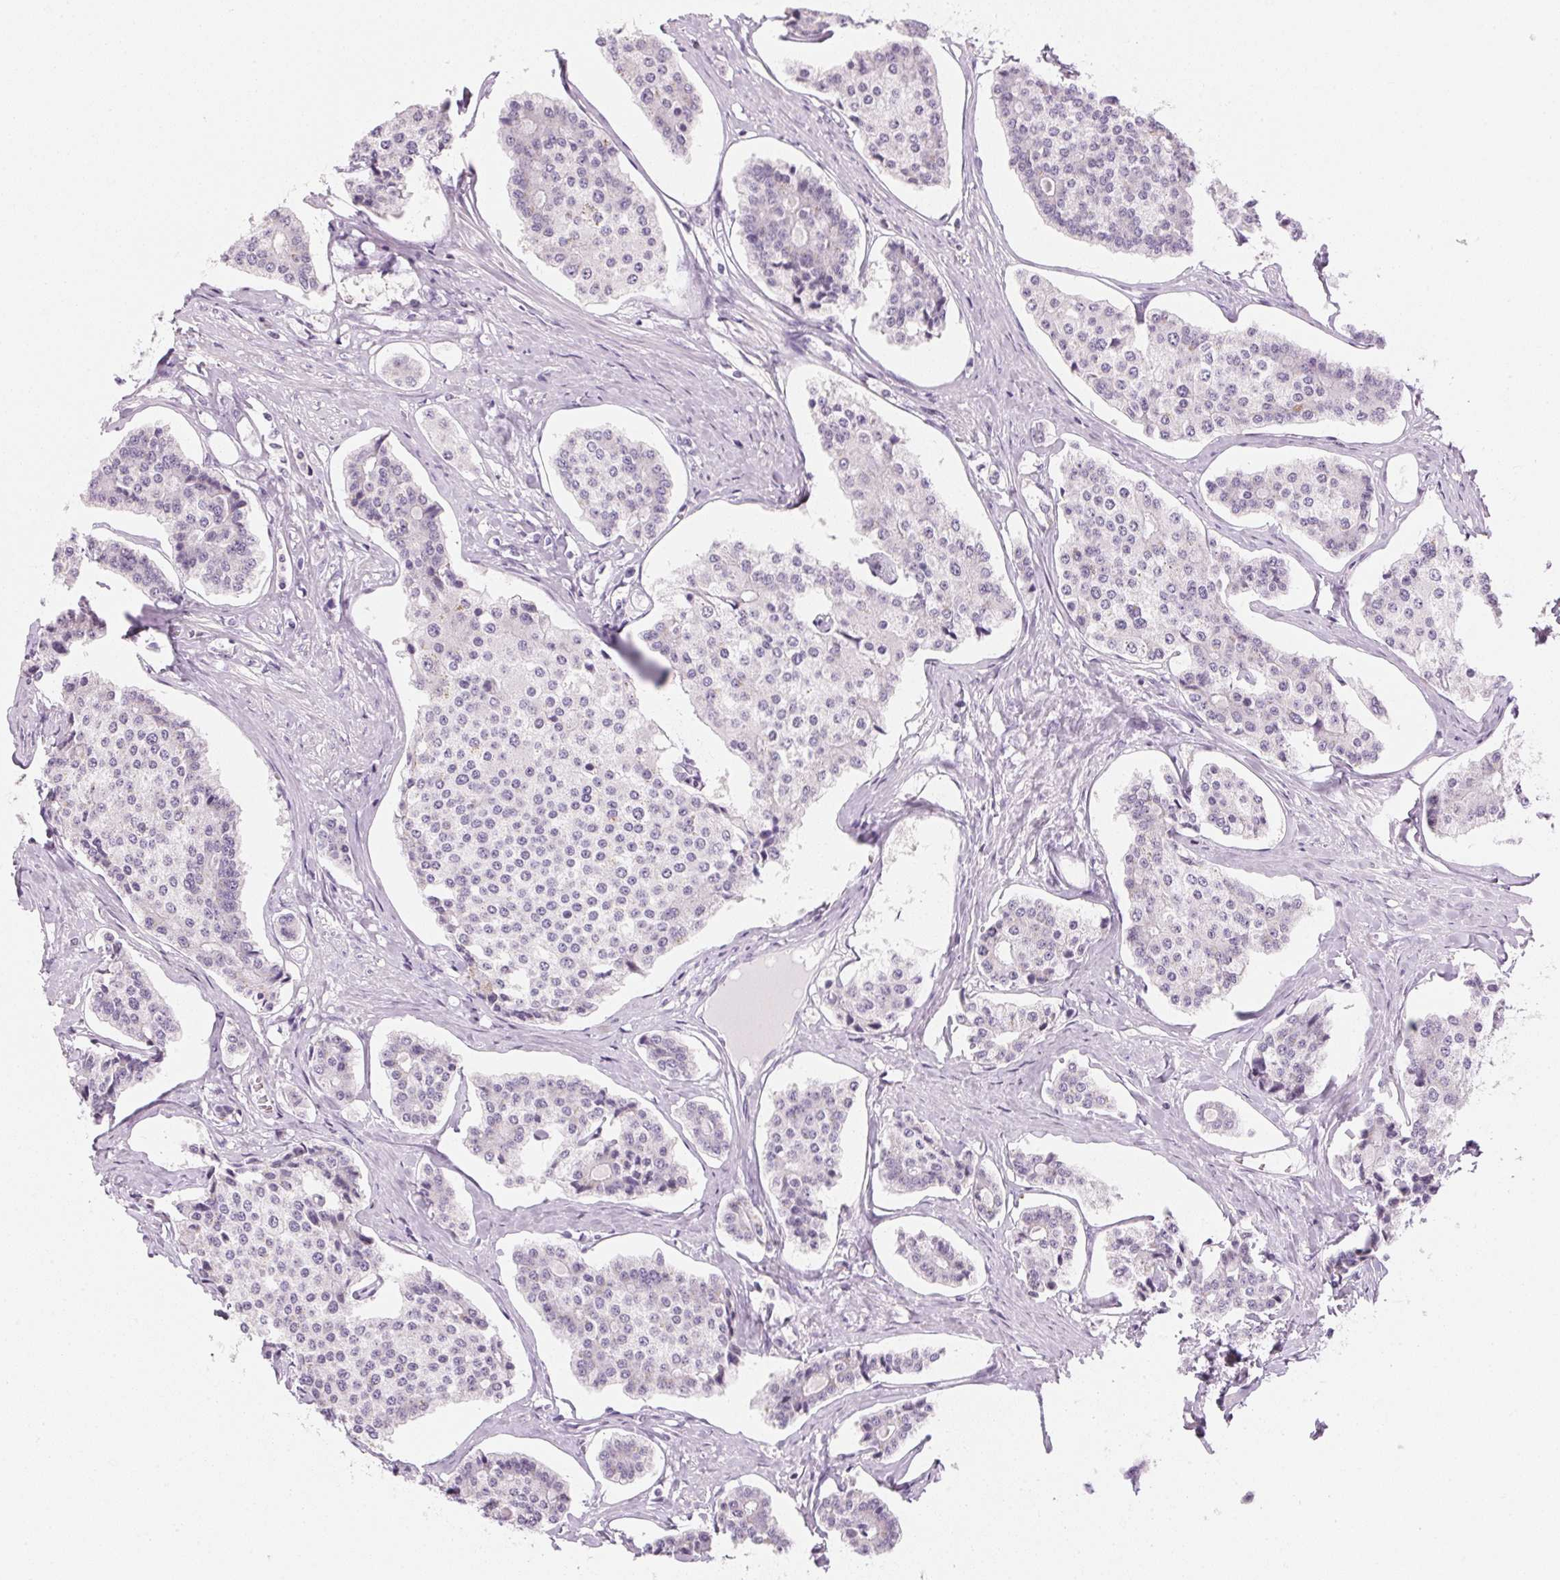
{"staining": {"intensity": "negative", "quantity": "none", "location": "none"}, "tissue": "carcinoid", "cell_type": "Tumor cells", "image_type": "cancer", "snomed": [{"axis": "morphology", "description": "Carcinoid, malignant, NOS"}, {"axis": "topography", "description": "Small intestine"}], "caption": "This image is of malignant carcinoid stained with immunohistochemistry to label a protein in brown with the nuclei are counter-stained blue. There is no staining in tumor cells.", "gene": "IGFBP1", "patient": {"sex": "female", "age": 65}}